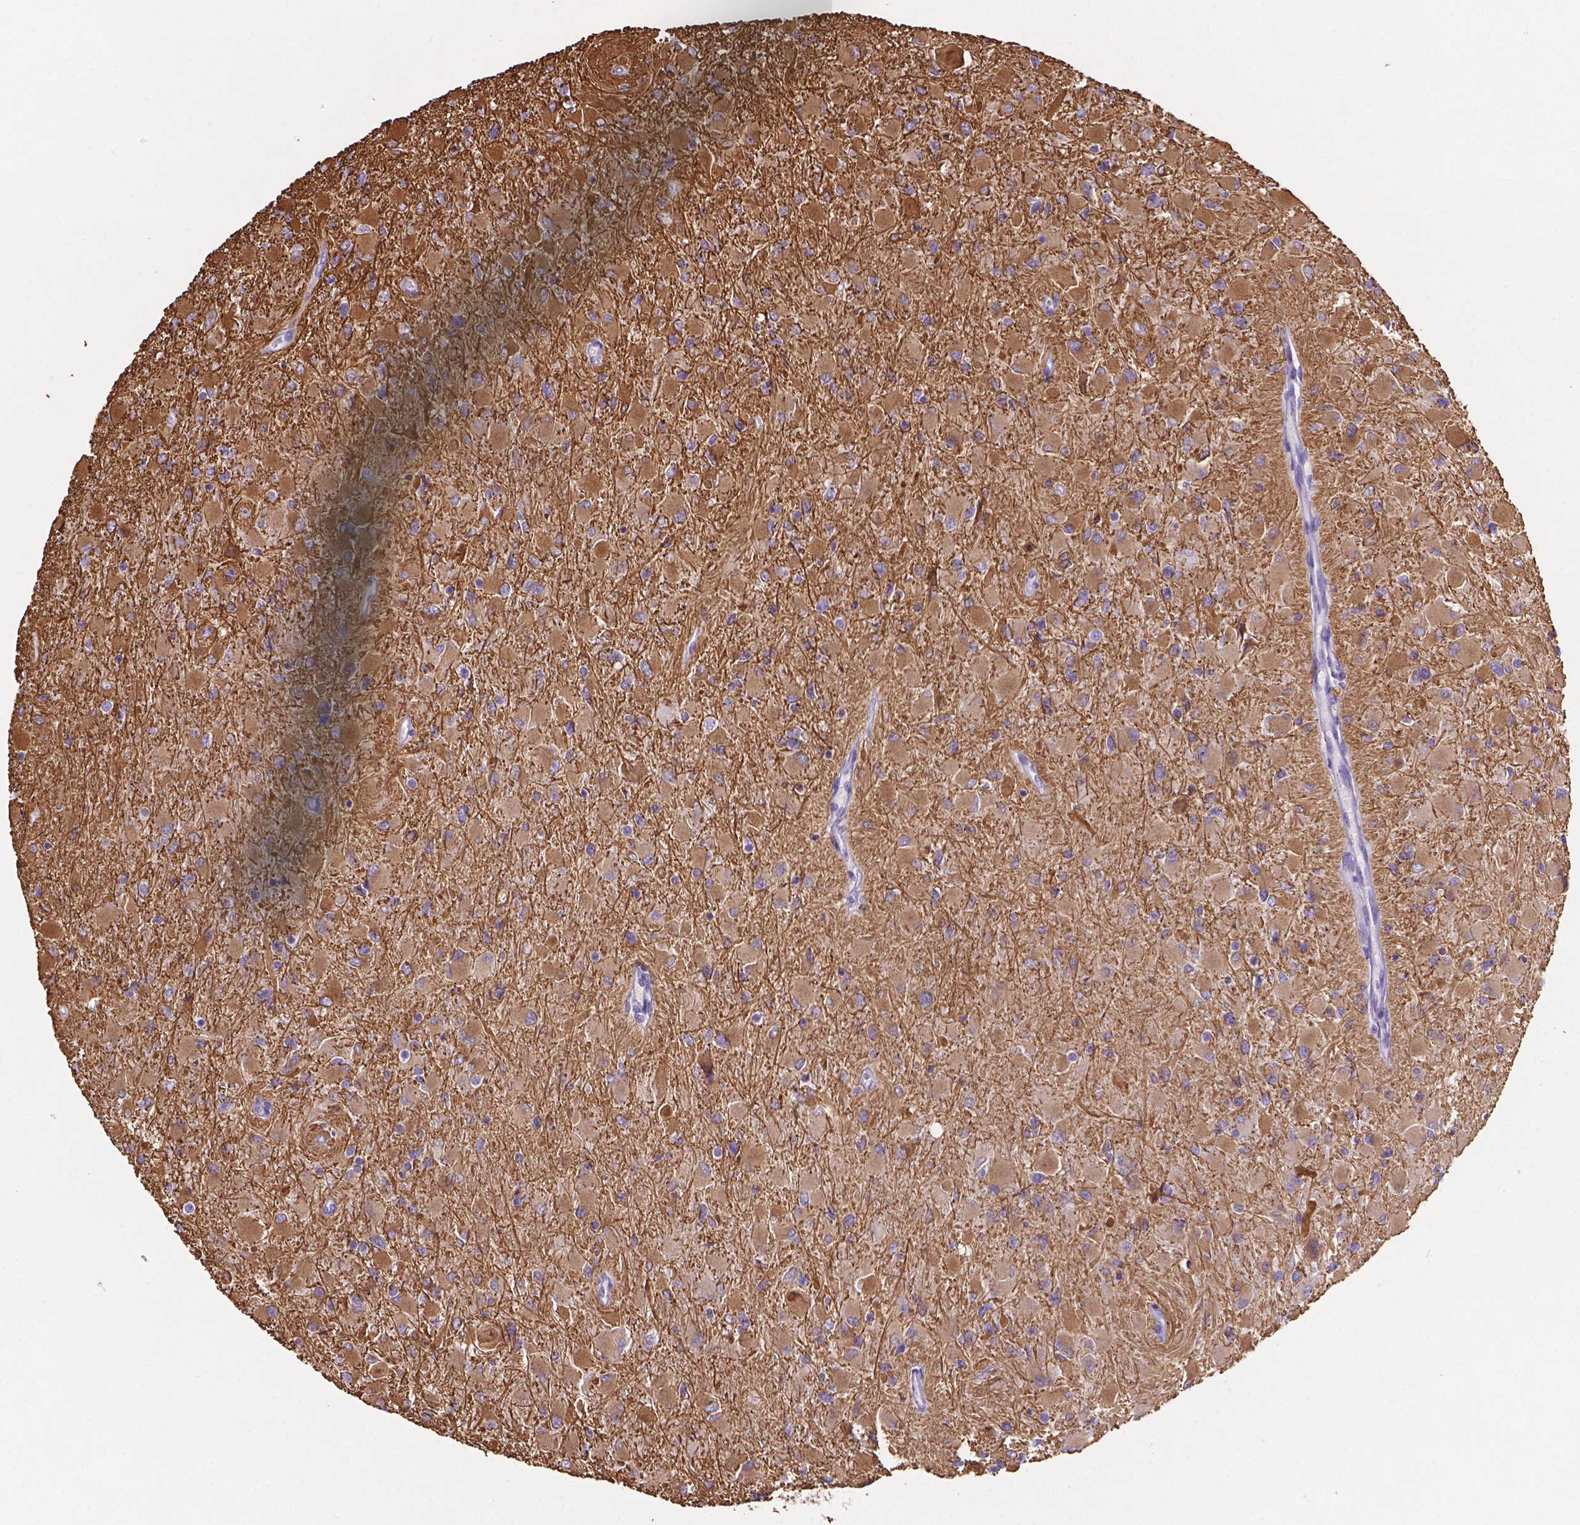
{"staining": {"intensity": "moderate", "quantity": ">75%", "location": "cytoplasmic/membranous"}, "tissue": "glioma", "cell_type": "Tumor cells", "image_type": "cancer", "snomed": [{"axis": "morphology", "description": "Glioma, malignant, High grade"}, {"axis": "topography", "description": "Cerebral cortex"}], "caption": "Immunohistochemistry micrograph of neoplastic tissue: human glioma stained using IHC exhibits medium levels of moderate protein expression localized specifically in the cytoplasmic/membranous of tumor cells, appearing as a cytoplasmic/membranous brown color.", "gene": "DMWD", "patient": {"sex": "female", "age": 36}}